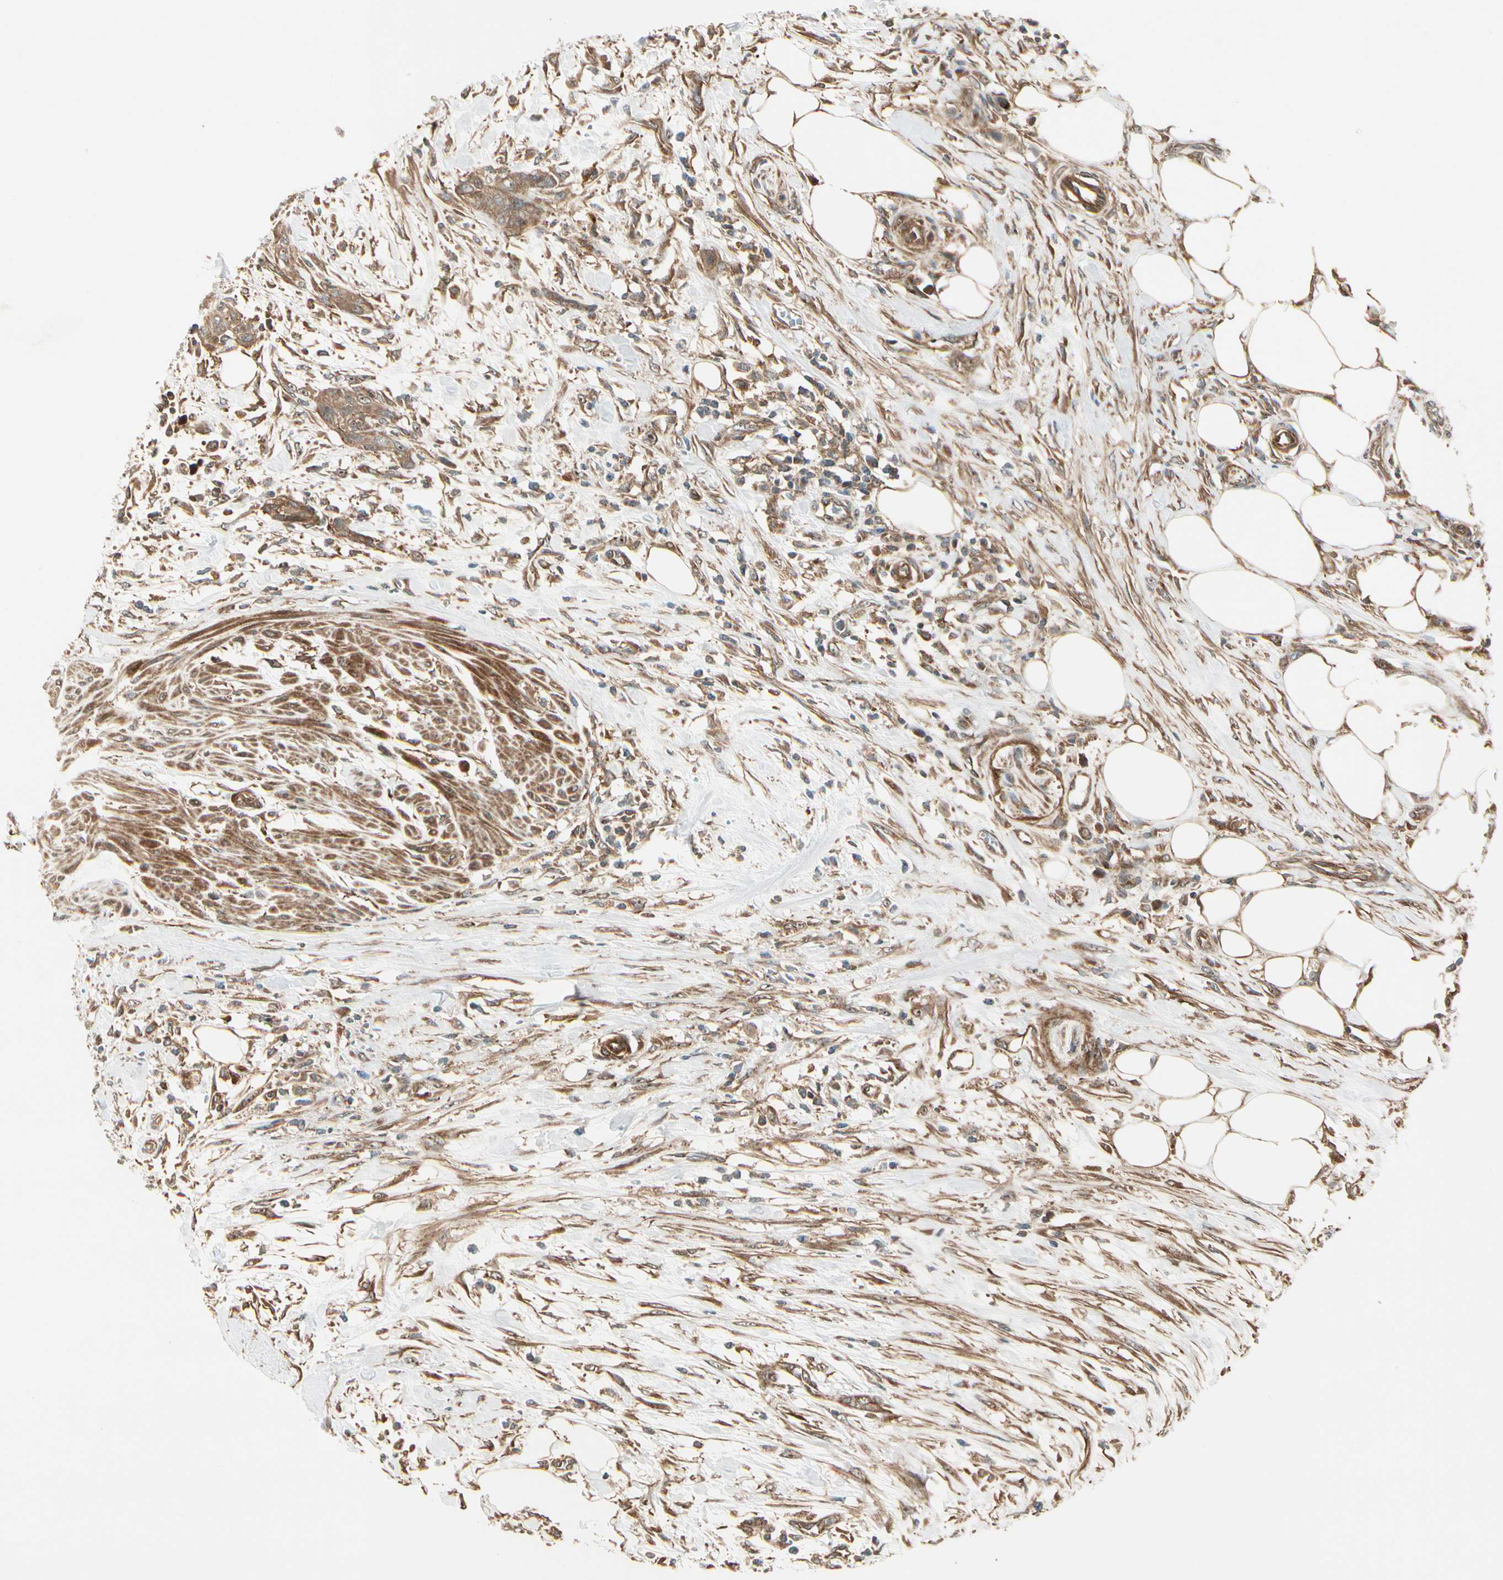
{"staining": {"intensity": "moderate", "quantity": ">75%", "location": "cytoplasmic/membranous"}, "tissue": "urothelial cancer", "cell_type": "Tumor cells", "image_type": "cancer", "snomed": [{"axis": "morphology", "description": "Urothelial carcinoma, High grade"}, {"axis": "topography", "description": "Urinary bladder"}], "caption": "This photomicrograph displays immunohistochemistry staining of urothelial cancer, with medium moderate cytoplasmic/membranous staining in about >75% of tumor cells.", "gene": "FKBP15", "patient": {"sex": "male", "age": 35}}